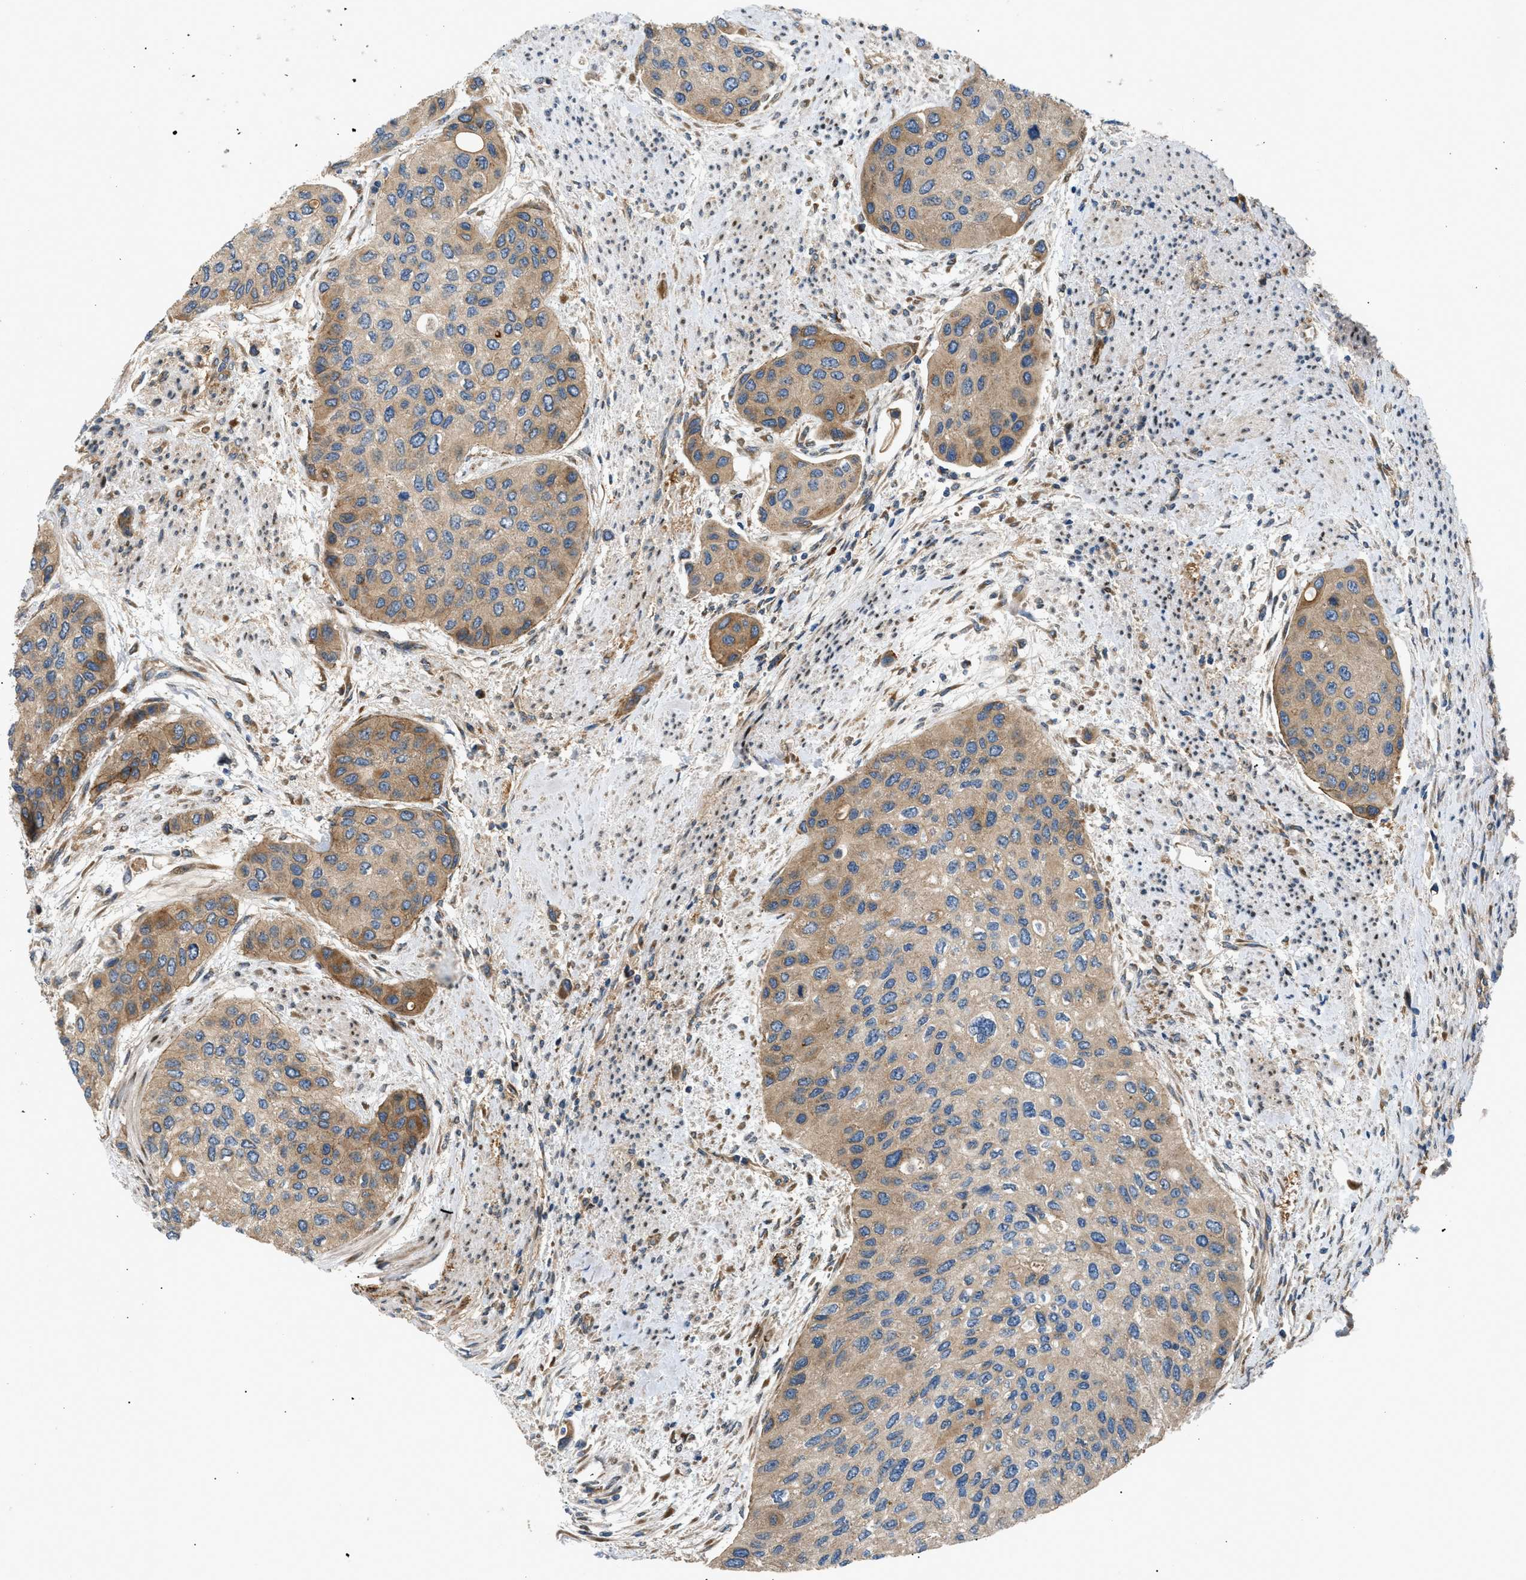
{"staining": {"intensity": "moderate", "quantity": ">75%", "location": "cytoplasmic/membranous"}, "tissue": "urothelial cancer", "cell_type": "Tumor cells", "image_type": "cancer", "snomed": [{"axis": "morphology", "description": "Urothelial carcinoma, High grade"}, {"axis": "topography", "description": "Urinary bladder"}], "caption": "High-grade urothelial carcinoma stained with IHC shows moderate cytoplasmic/membranous positivity in about >75% of tumor cells.", "gene": "LYSMD3", "patient": {"sex": "female", "age": 56}}